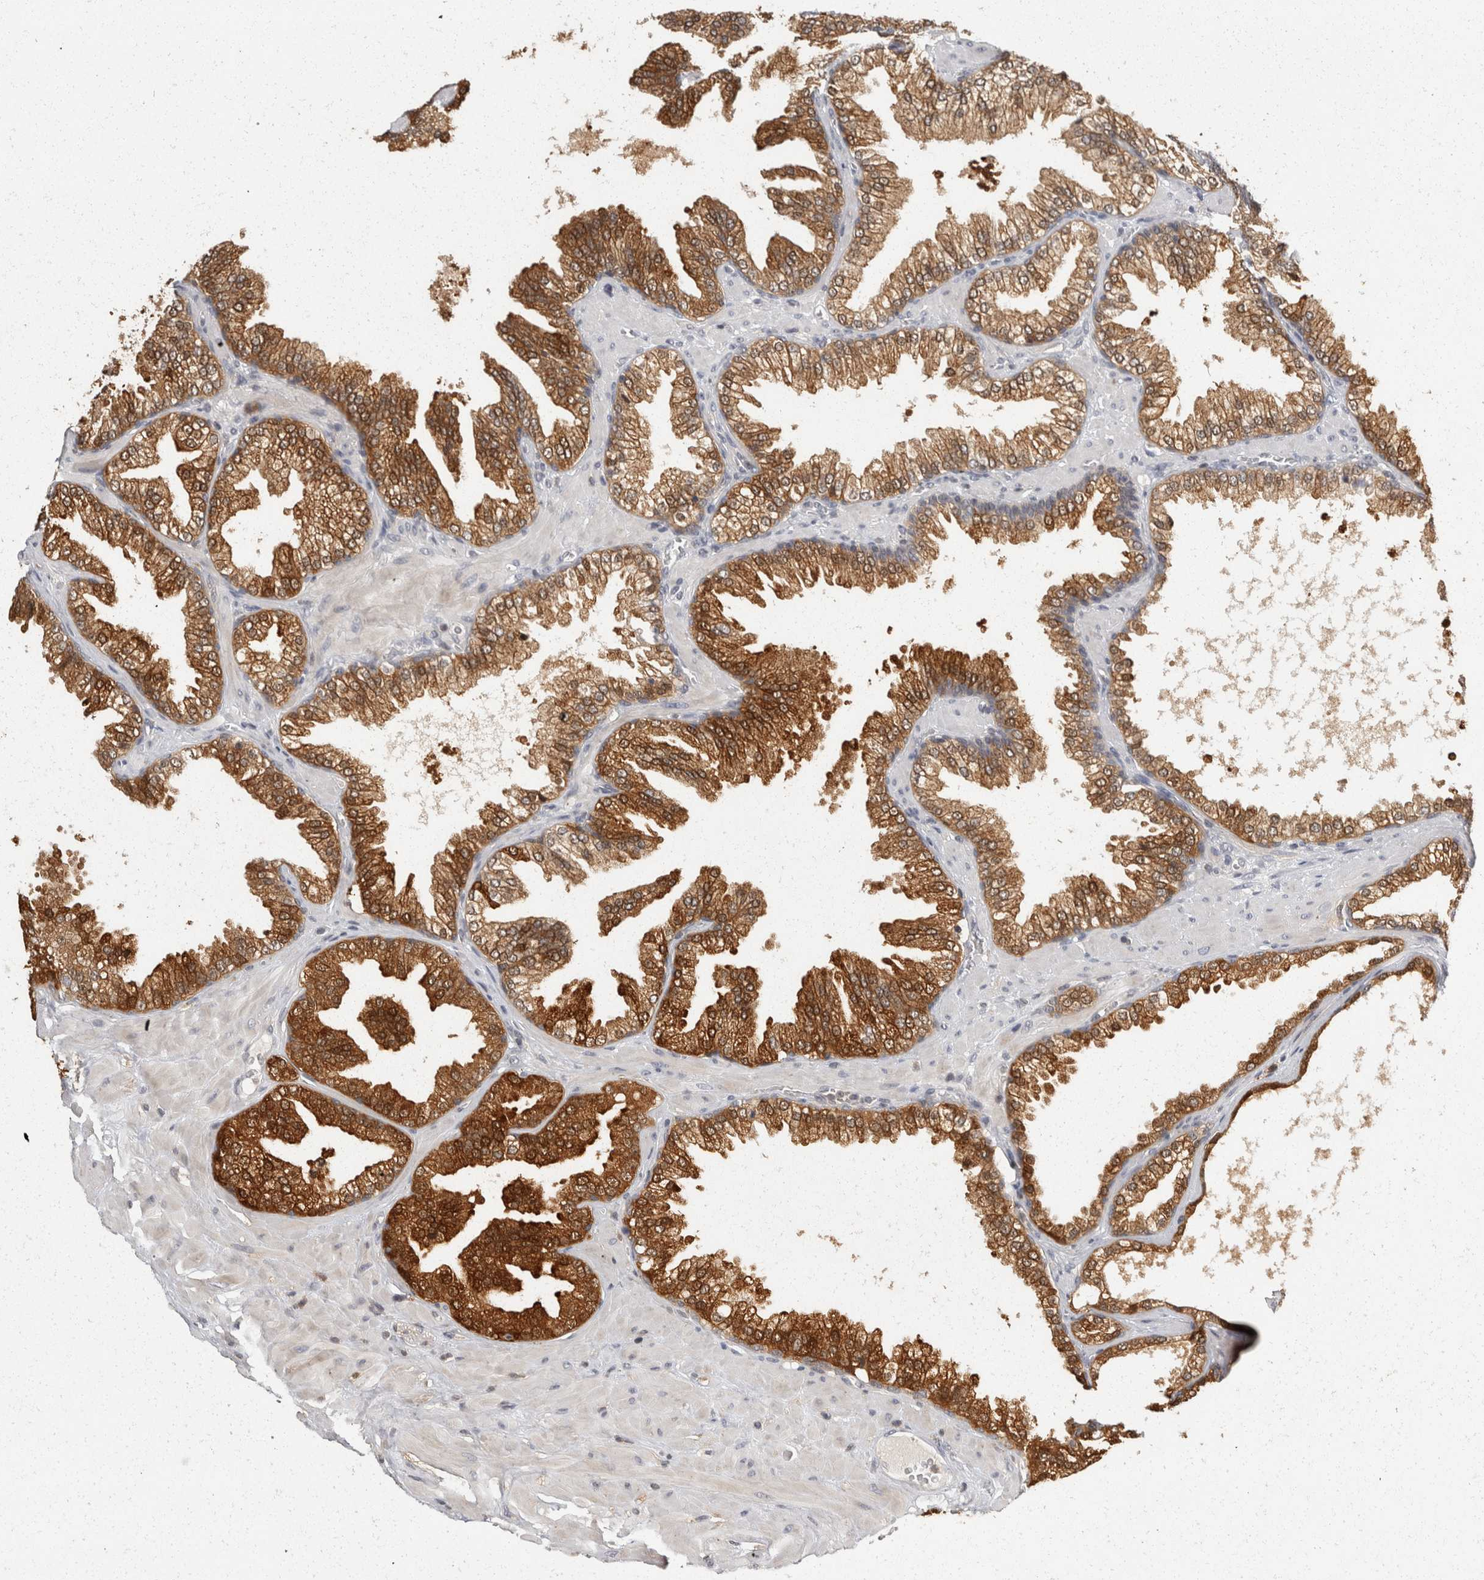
{"staining": {"intensity": "moderate", "quantity": ">75%", "location": "cytoplasmic/membranous,nuclear"}, "tissue": "prostate cancer", "cell_type": "Tumor cells", "image_type": "cancer", "snomed": [{"axis": "morphology", "description": "Adenocarcinoma, Low grade"}, {"axis": "topography", "description": "Prostate"}], "caption": "This micrograph displays IHC staining of human prostate adenocarcinoma (low-grade), with medium moderate cytoplasmic/membranous and nuclear positivity in about >75% of tumor cells.", "gene": "ACAT2", "patient": {"sex": "male", "age": 62}}